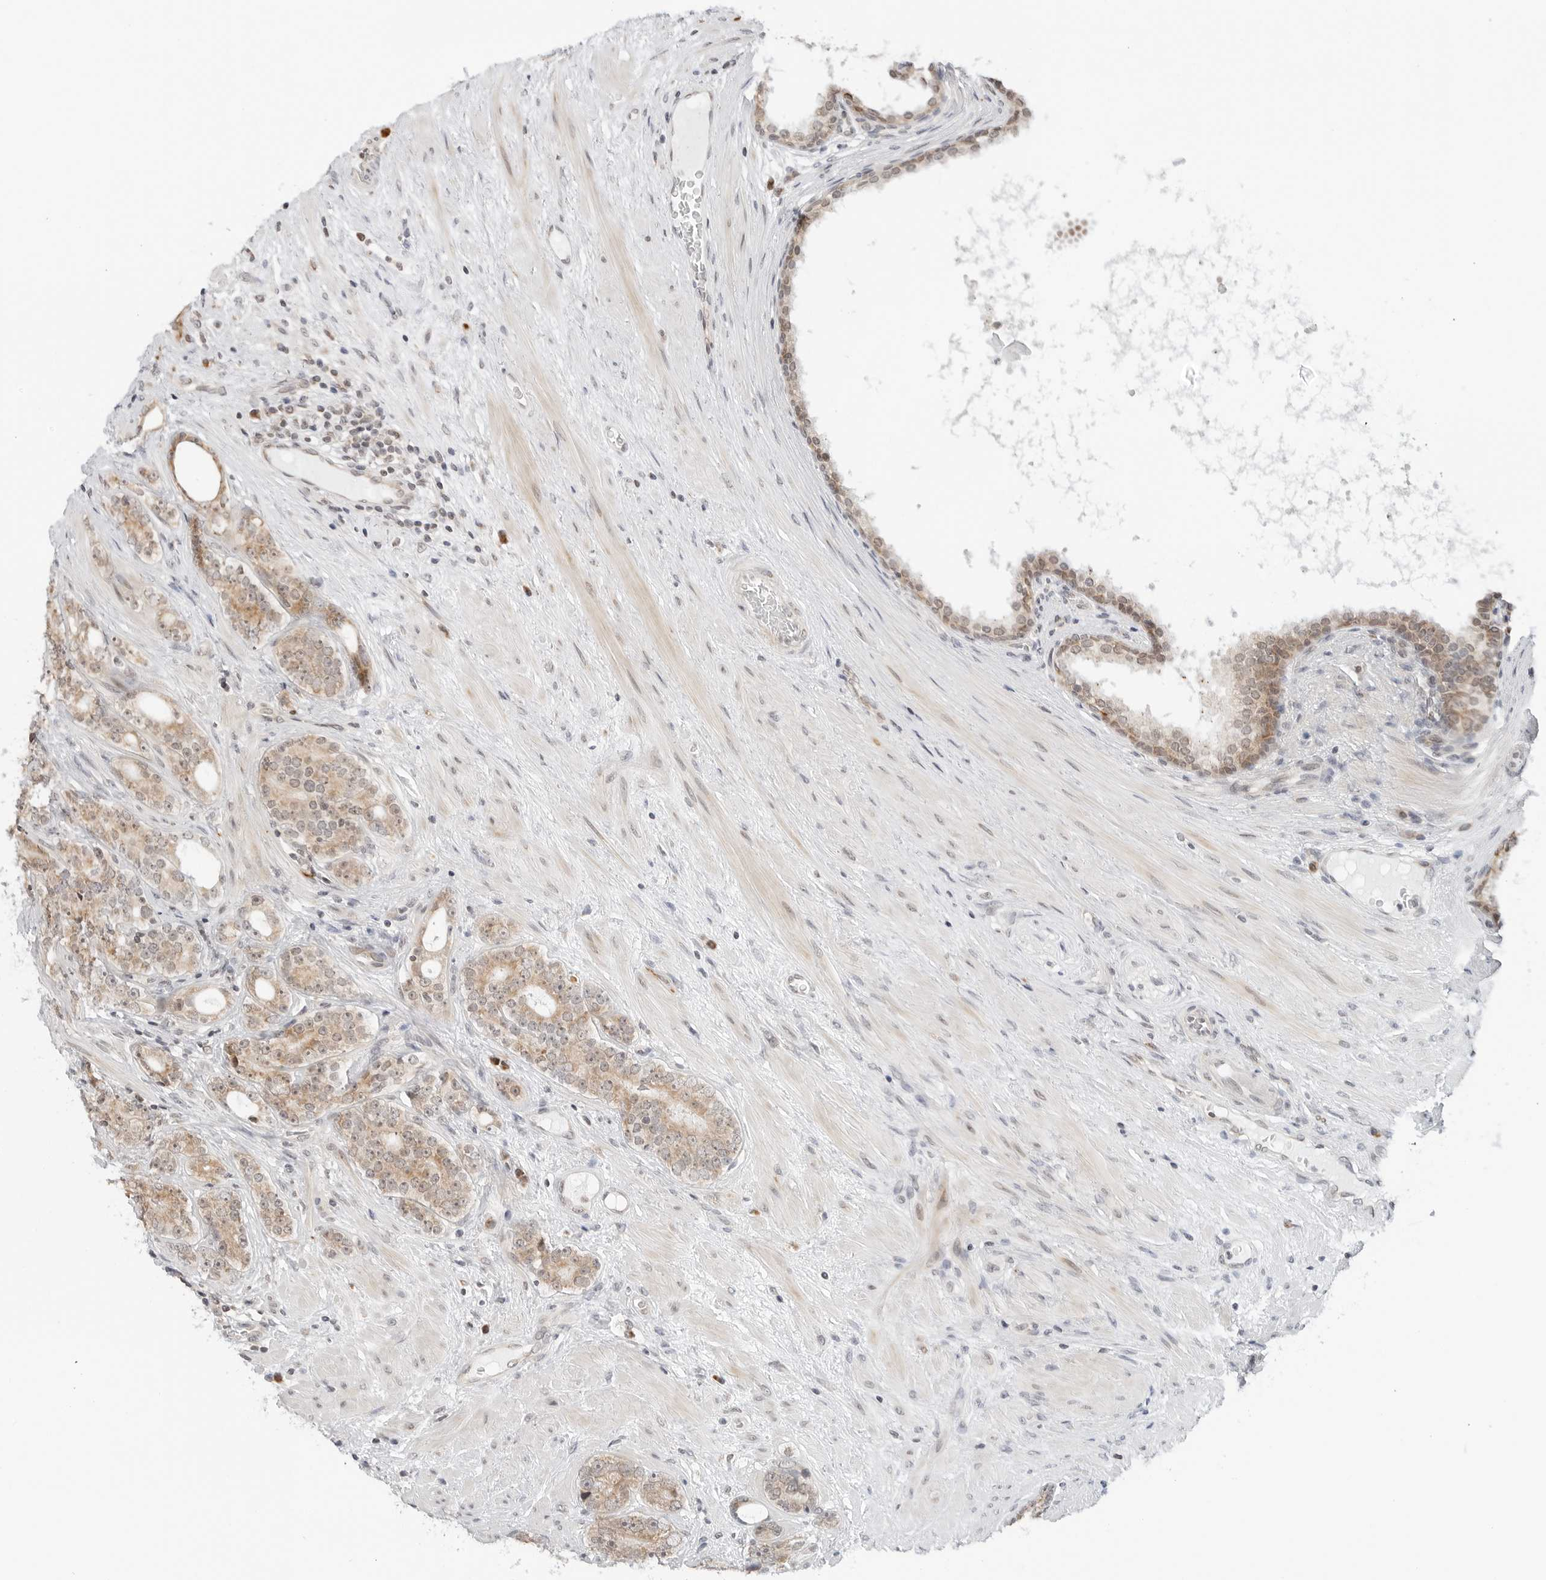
{"staining": {"intensity": "moderate", "quantity": ">75%", "location": "cytoplasmic/membranous"}, "tissue": "prostate cancer", "cell_type": "Tumor cells", "image_type": "cancer", "snomed": [{"axis": "morphology", "description": "Adenocarcinoma, High grade"}, {"axis": "topography", "description": "Prostate"}], "caption": "Immunohistochemistry image of neoplastic tissue: prostate cancer (high-grade adenocarcinoma) stained using IHC exhibits medium levels of moderate protein expression localized specifically in the cytoplasmic/membranous of tumor cells, appearing as a cytoplasmic/membranous brown color.", "gene": "POLR3GL", "patient": {"sex": "male", "age": 56}}